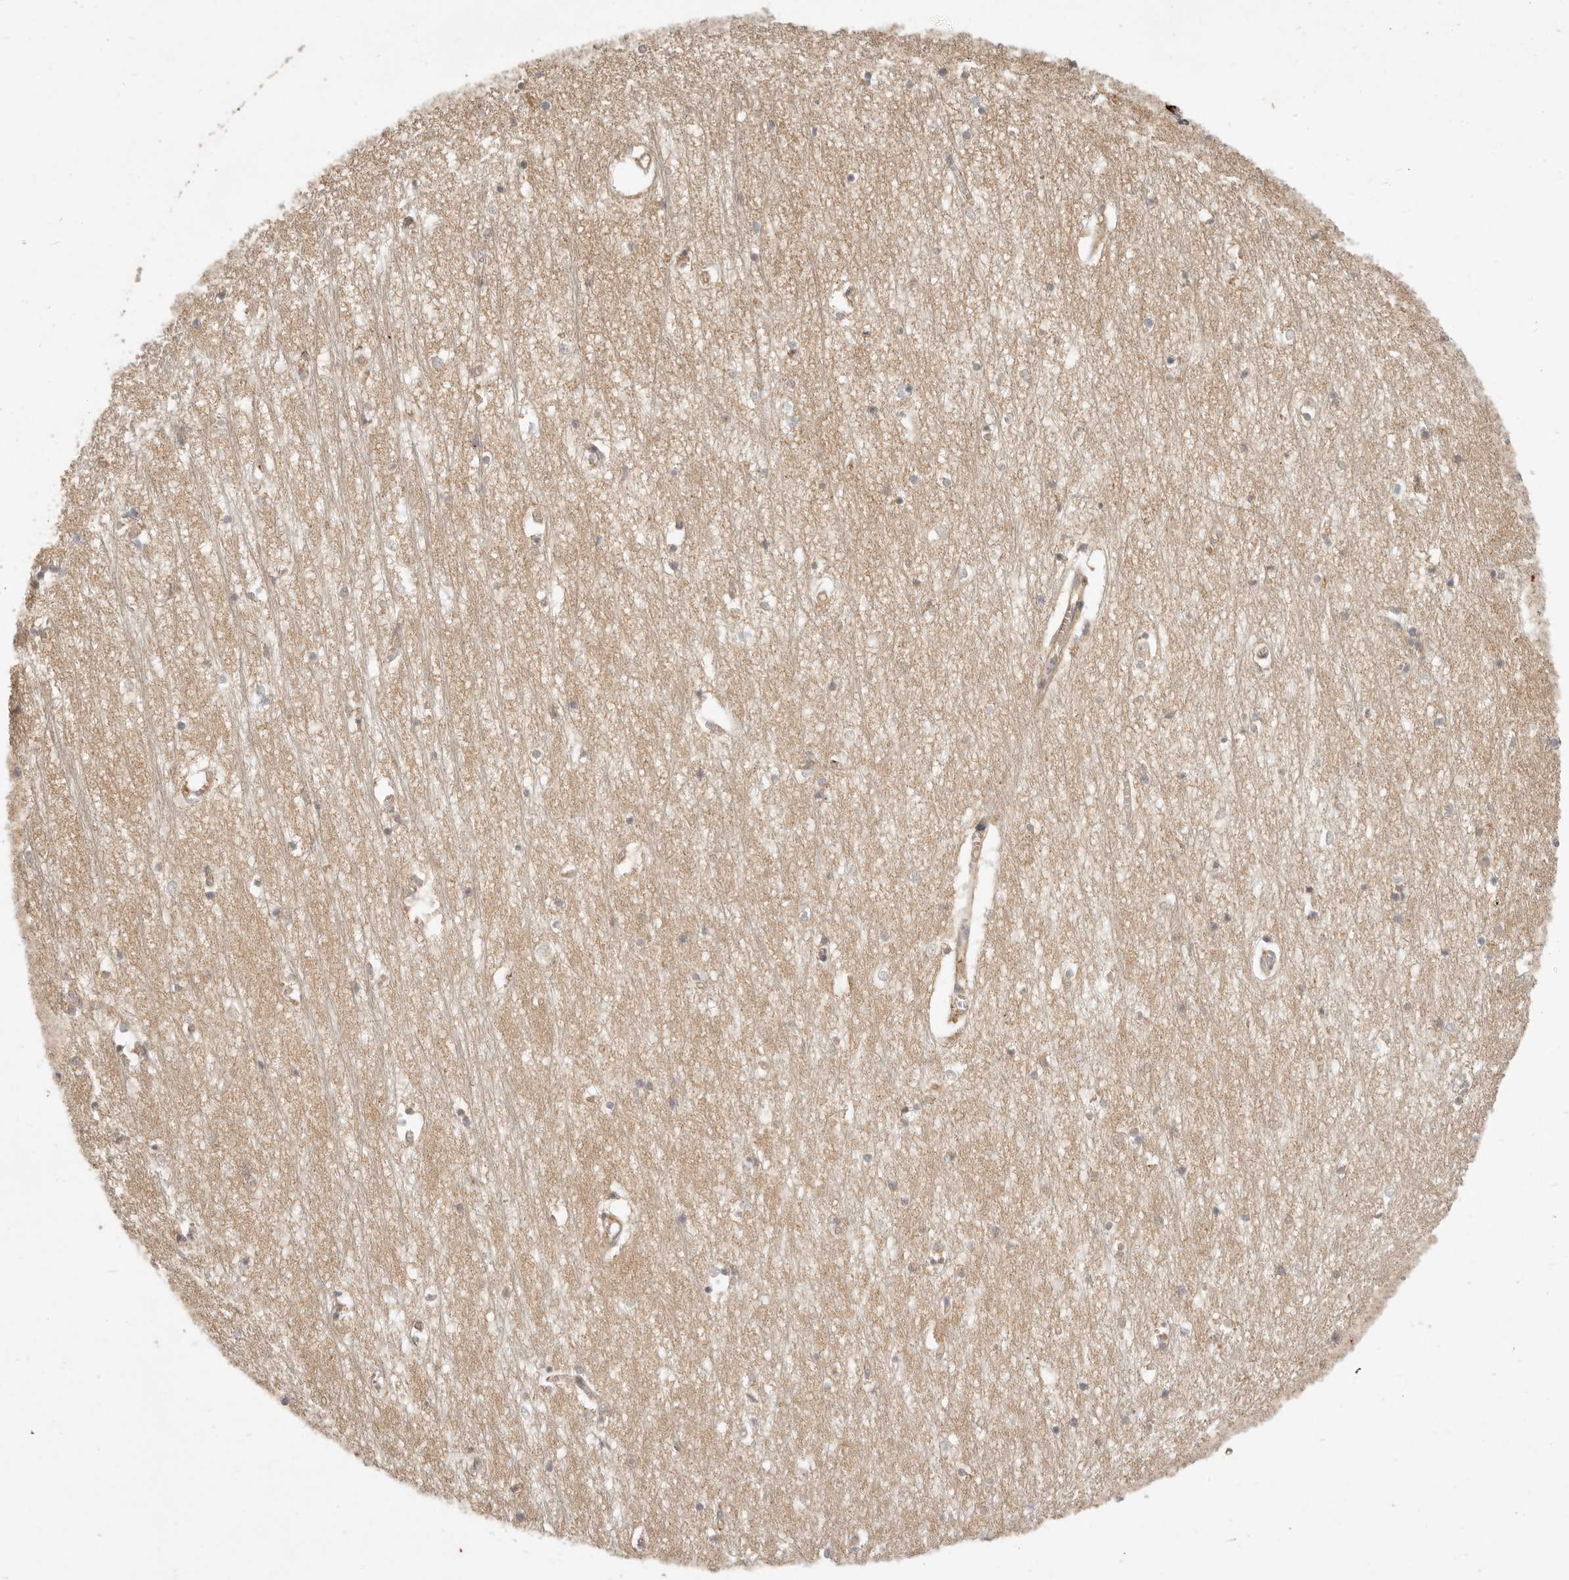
{"staining": {"intensity": "moderate", "quantity": "<25%", "location": "cytoplasmic/membranous"}, "tissue": "hippocampus", "cell_type": "Glial cells", "image_type": "normal", "snomed": [{"axis": "morphology", "description": "Normal tissue, NOS"}, {"axis": "topography", "description": "Hippocampus"}], "caption": "Immunohistochemistry micrograph of normal human hippocampus stained for a protein (brown), which demonstrates low levels of moderate cytoplasmic/membranous positivity in approximately <25% of glial cells.", "gene": "VIPR1", "patient": {"sex": "male", "age": 70}}